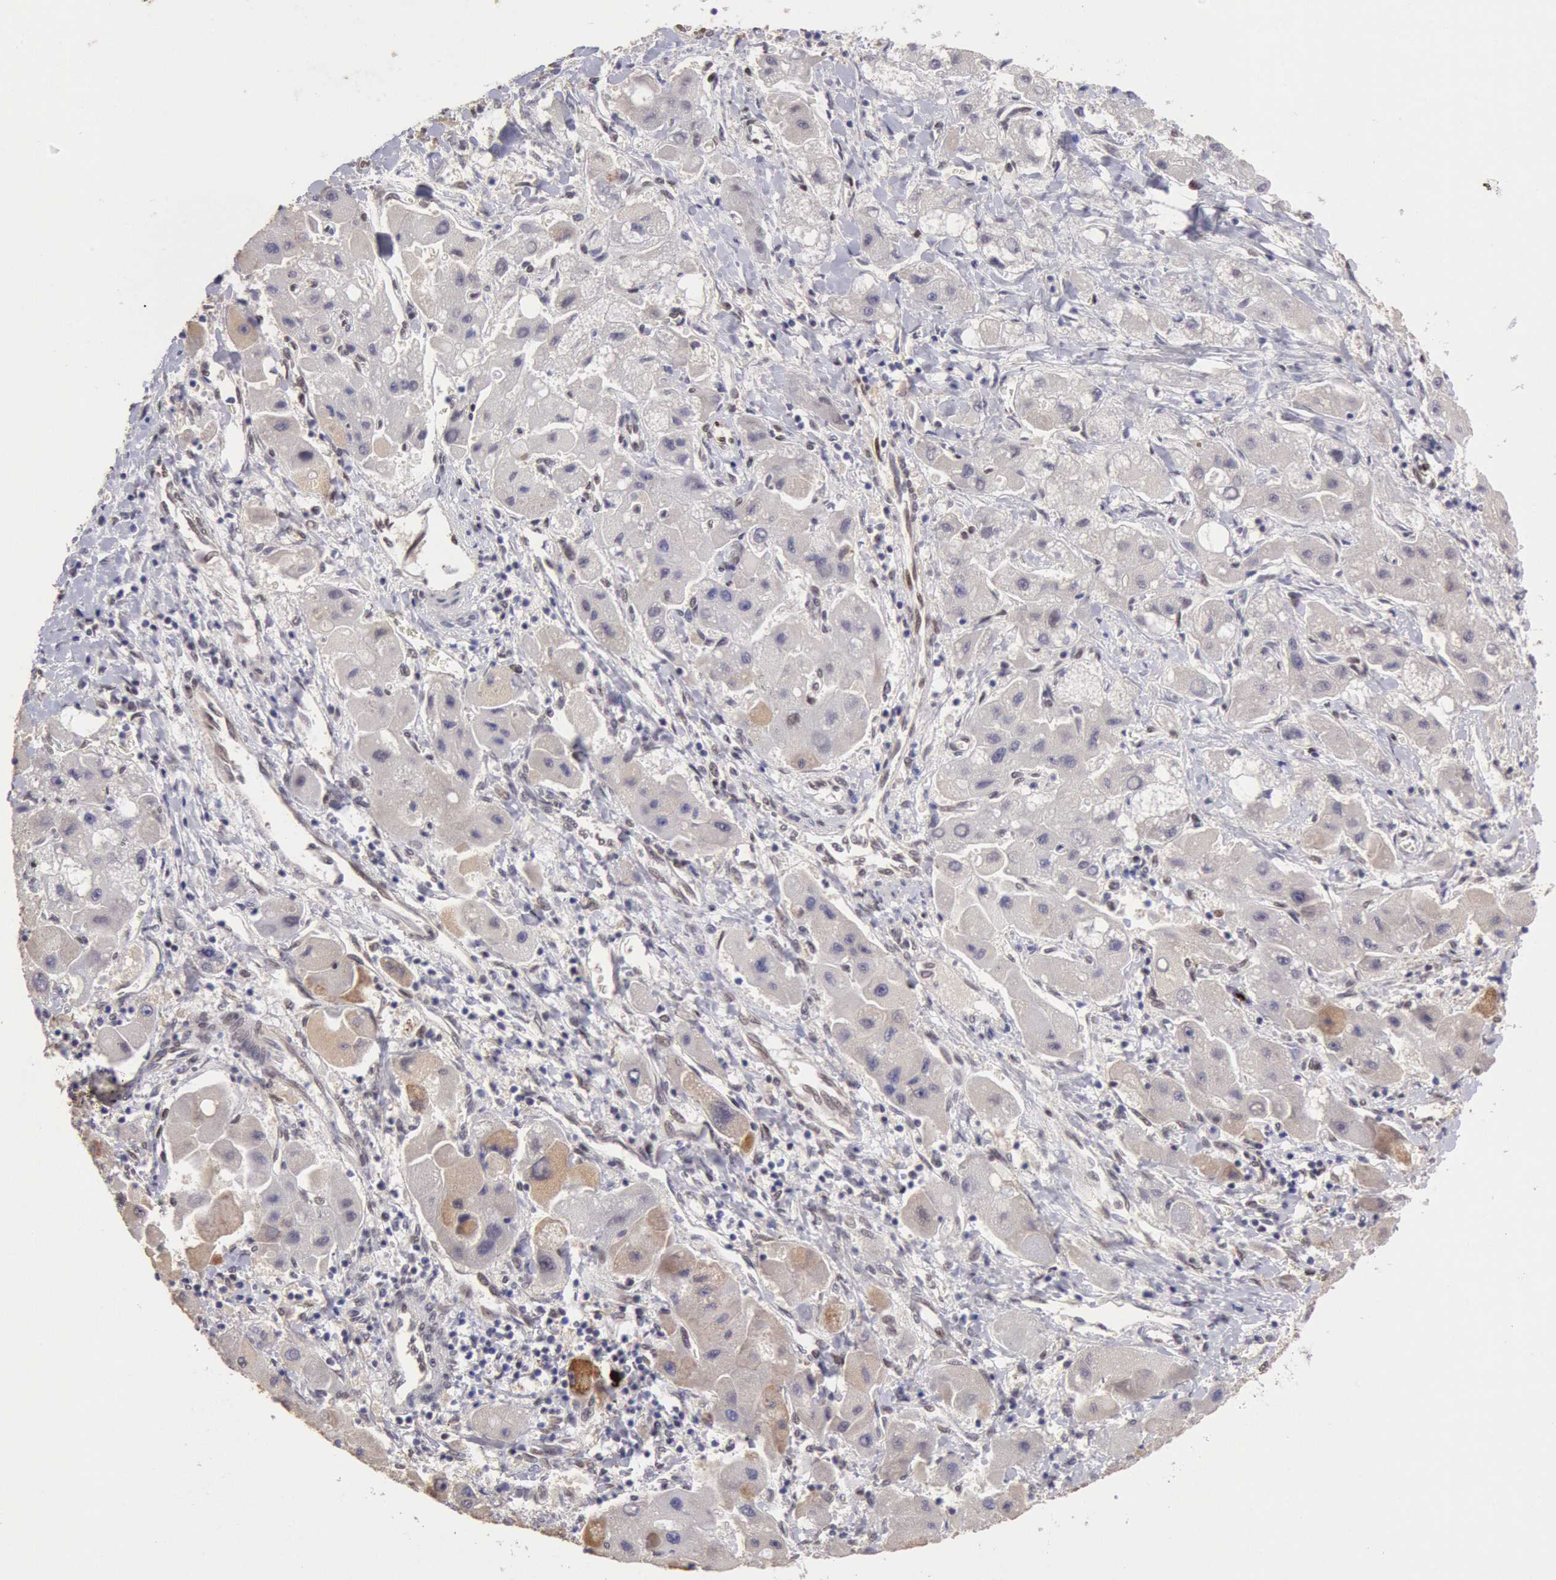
{"staining": {"intensity": "weak", "quantity": "<25%", "location": "cytoplasmic/membranous"}, "tissue": "liver cancer", "cell_type": "Tumor cells", "image_type": "cancer", "snomed": [{"axis": "morphology", "description": "Carcinoma, Hepatocellular, NOS"}, {"axis": "topography", "description": "Liver"}], "caption": "Immunohistochemical staining of liver hepatocellular carcinoma demonstrates no significant expression in tumor cells. (Stains: DAB immunohistochemistry with hematoxylin counter stain, Microscopy: brightfield microscopy at high magnification).", "gene": "CDKN2B", "patient": {"sex": "male", "age": 24}}